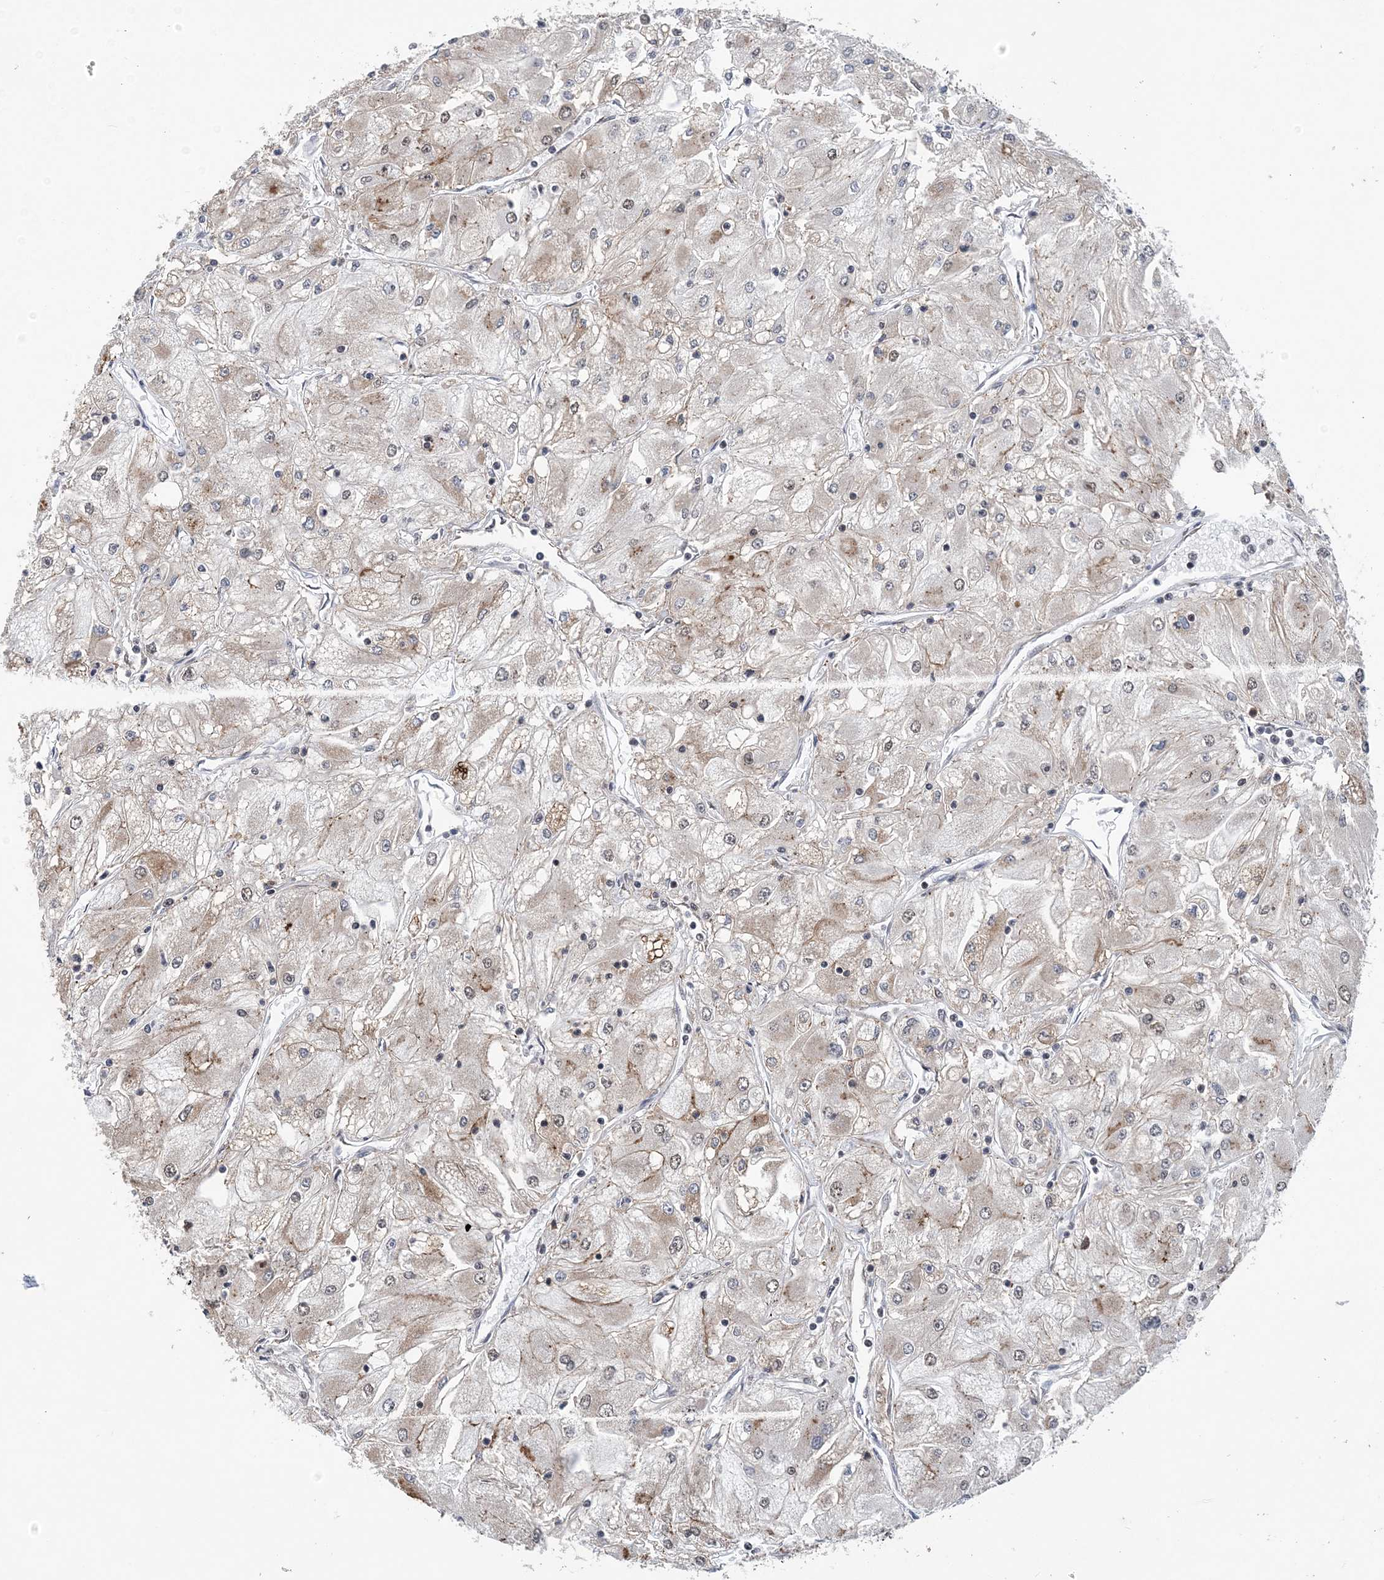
{"staining": {"intensity": "weak", "quantity": "25%-75%", "location": "cytoplasmic/membranous"}, "tissue": "renal cancer", "cell_type": "Tumor cells", "image_type": "cancer", "snomed": [{"axis": "morphology", "description": "Adenocarcinoma, NOS"}, {"axis": "topography", "description": "Kidney"}], "caption": "Tumor cells display weak cytoplasmic/membranous positivity in about 25%-75% of cells in renal adenocarcinoma.", "gene": "CCDC152", "patient": {"sex": "male", "age": 80}}